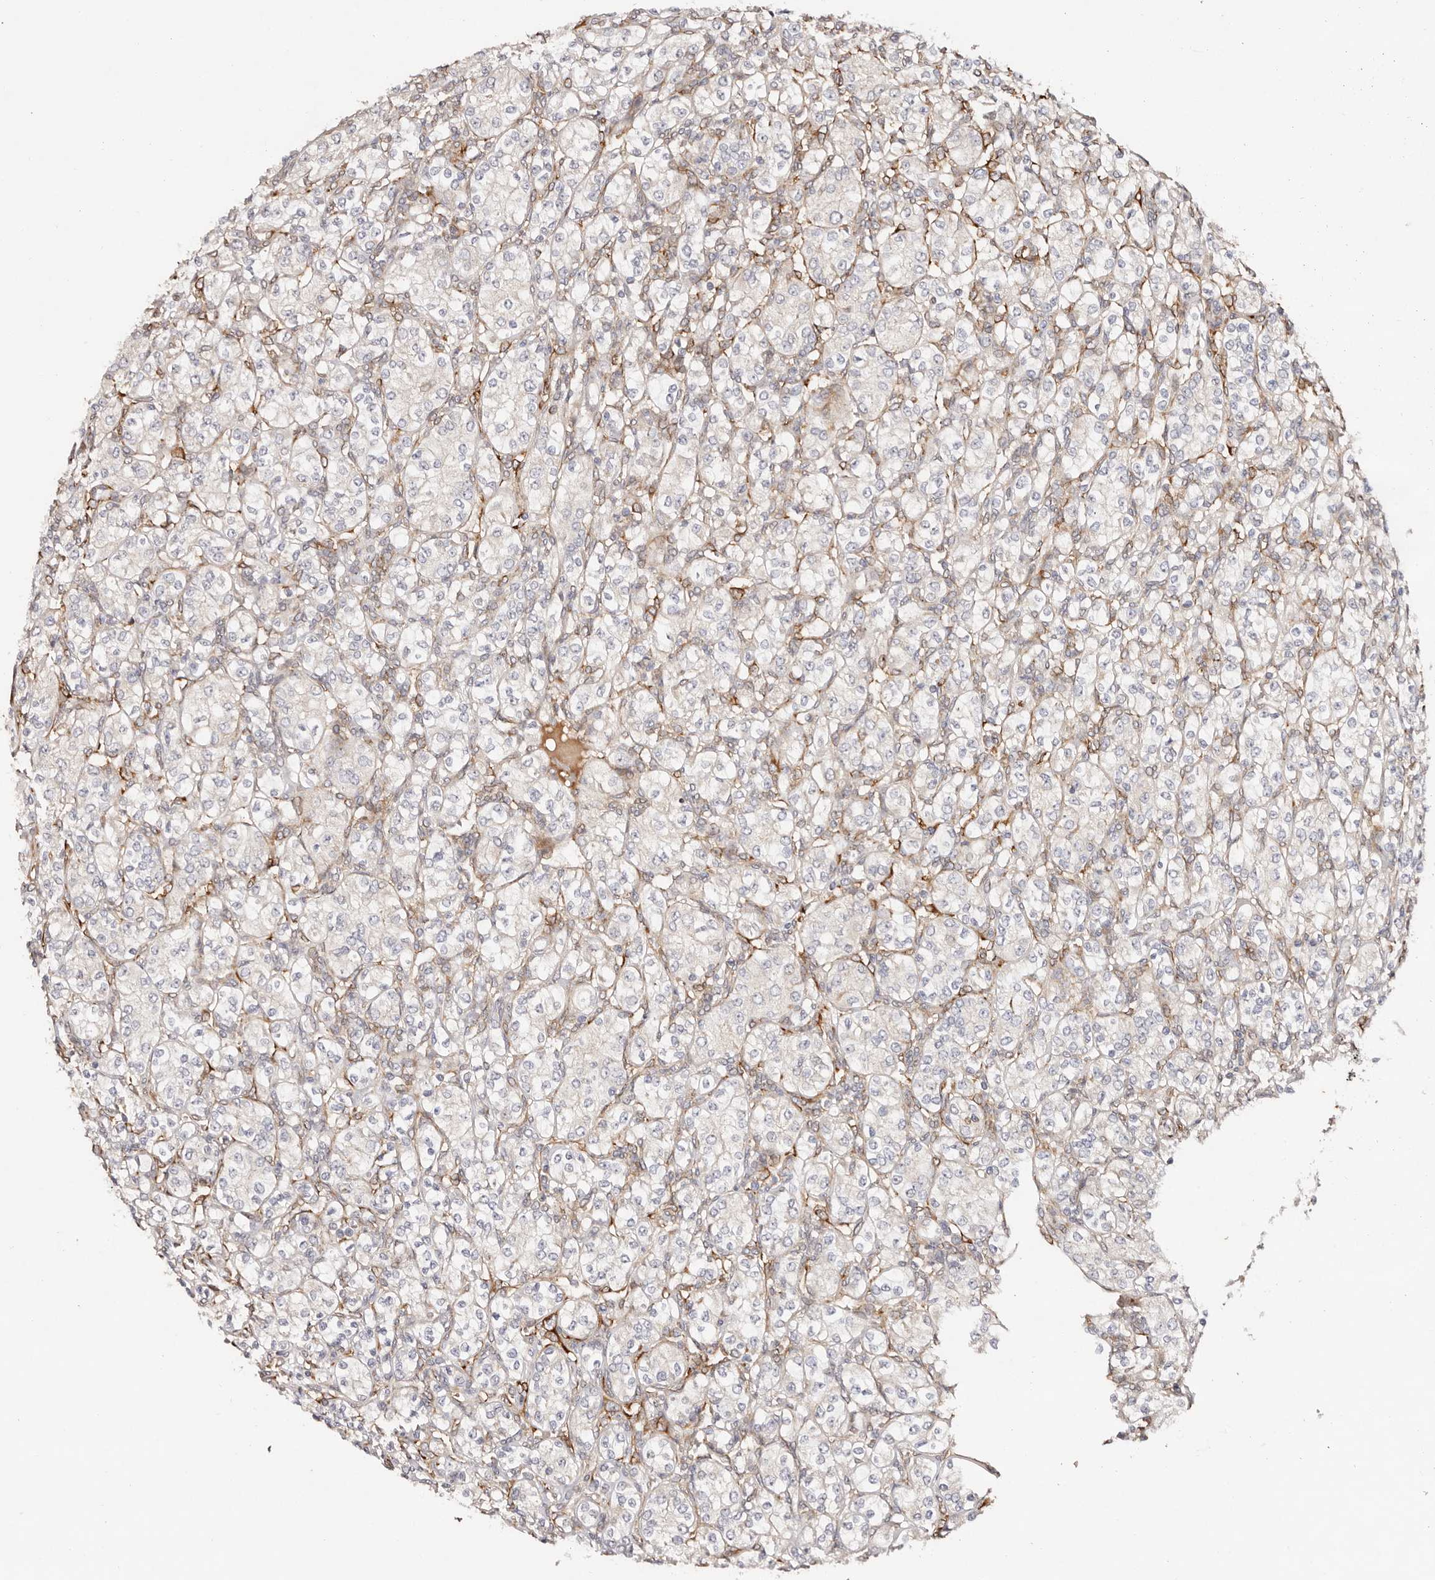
{"staining": {"intensity": "negative", "quantity": "none", "location": "none"}, "tissue": "renal cancer", "cell_type": "Tumor cells", "image_type": "cancer", "snomed": [{"axis": "morphology", "description": "Adenocarcinoma, NOS"}, {"axis": "topography", "description": "Kidney"}], "caption": "Histopathology image shows no significant protein positivity in tumor cells of renal cancer (adenocarcinoma). (DAB immunohistochemistry with hematoxylin counter stain).", "gene": "SERPINH1", "patient": {"sex": "male", "age": 77}}